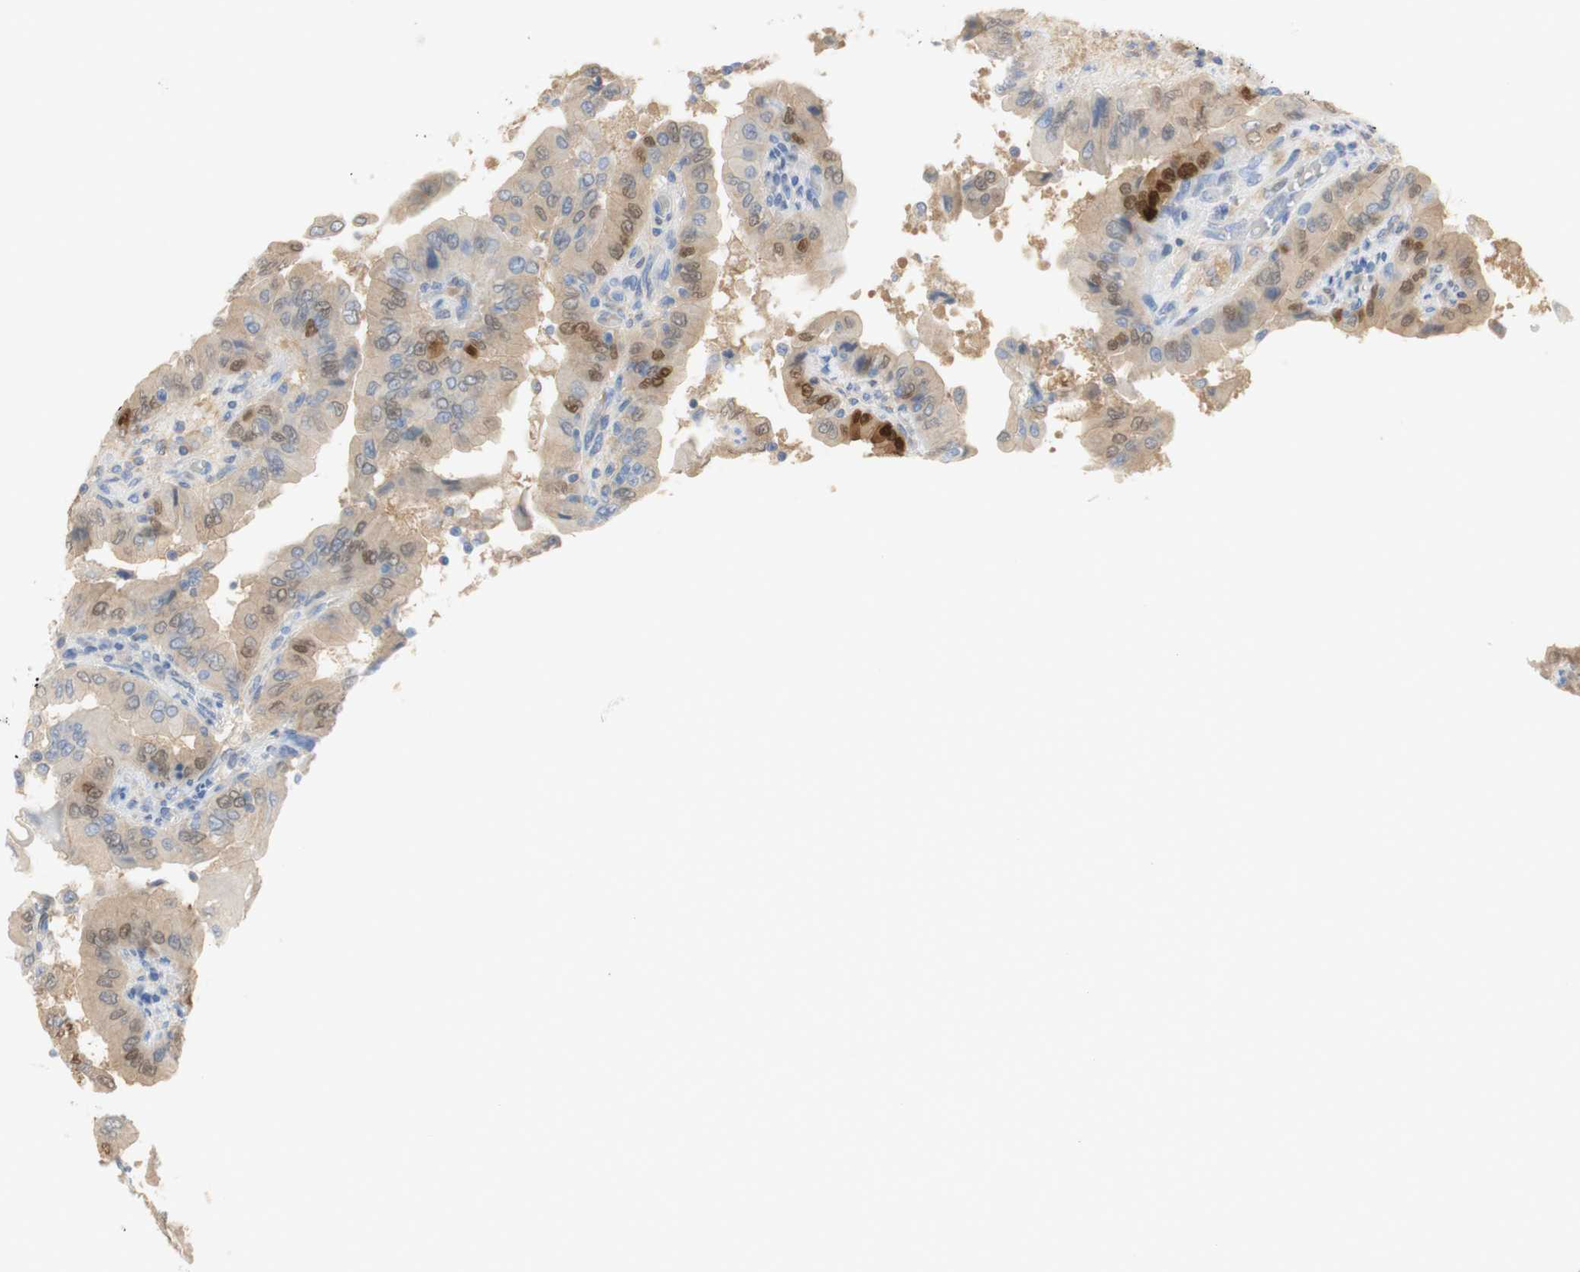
{"staining": {"intensity": "moderate", "quantity": "<25%", "location": "cytoplasmic/membranous,nuclear"}, "tissue": "thyroid cancer", "cell_type": "Tumor cells", "image_type": "cancer", "snomed": [{"axis": "morphology", "description": "Papillary adenocarcinoma, NOS"}, {"axis": "topography", "description": "Thyroid gland"}], "caption": "Papillary adenocarcinoma (thyroid) stained with DAB IHC displays low levels of moderate cytoplasmic/membranous and nuclear expression in about <25% of tumor cells.", "gene": "SELENBP1", "patient": {"sex": "male", "age": 33}}